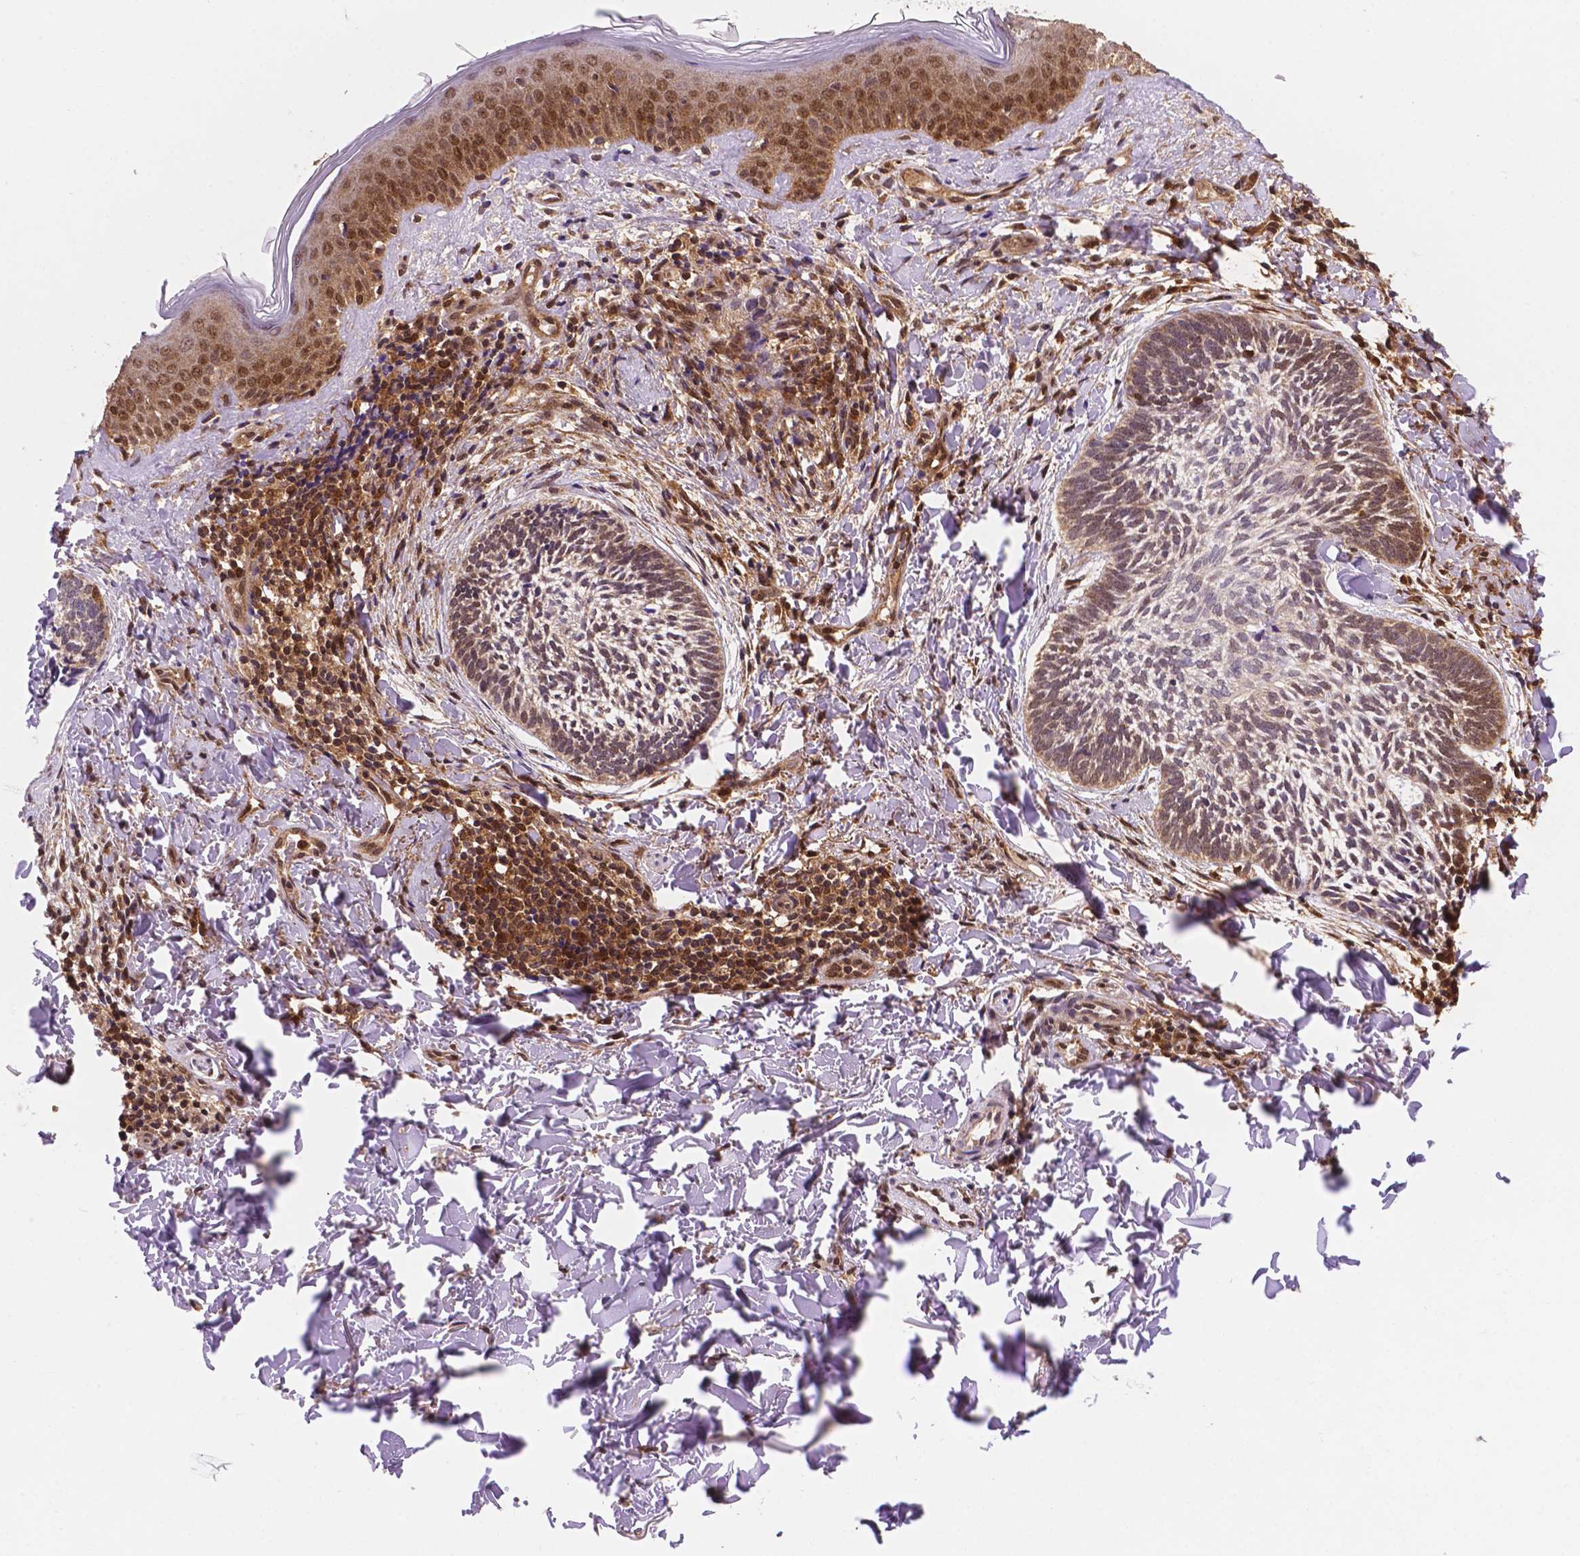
{"staining": {"intensity": "moderate", "quantity": "<25%", "location": "cytoplasmic/membranous,nuclear"}, "tissue": "skin cancer", "cell_type": "Tumor cells", "image_type": "cancer", "snomed": [{"axis": "morphology", "description": "Normal tissue, NOS"}, {"axis": "morphology", "description": "Basal cell carcinoma"}, {"axis": "topography", "description": "Skin"}], "caption": "A brown stain highlights moderate cytoplasmic/membranous and nuclear staining of a protein in human skin cancer tumor cells.", "gene": "UBE2L6", "patient": {"sex": "male", "age": 46}}